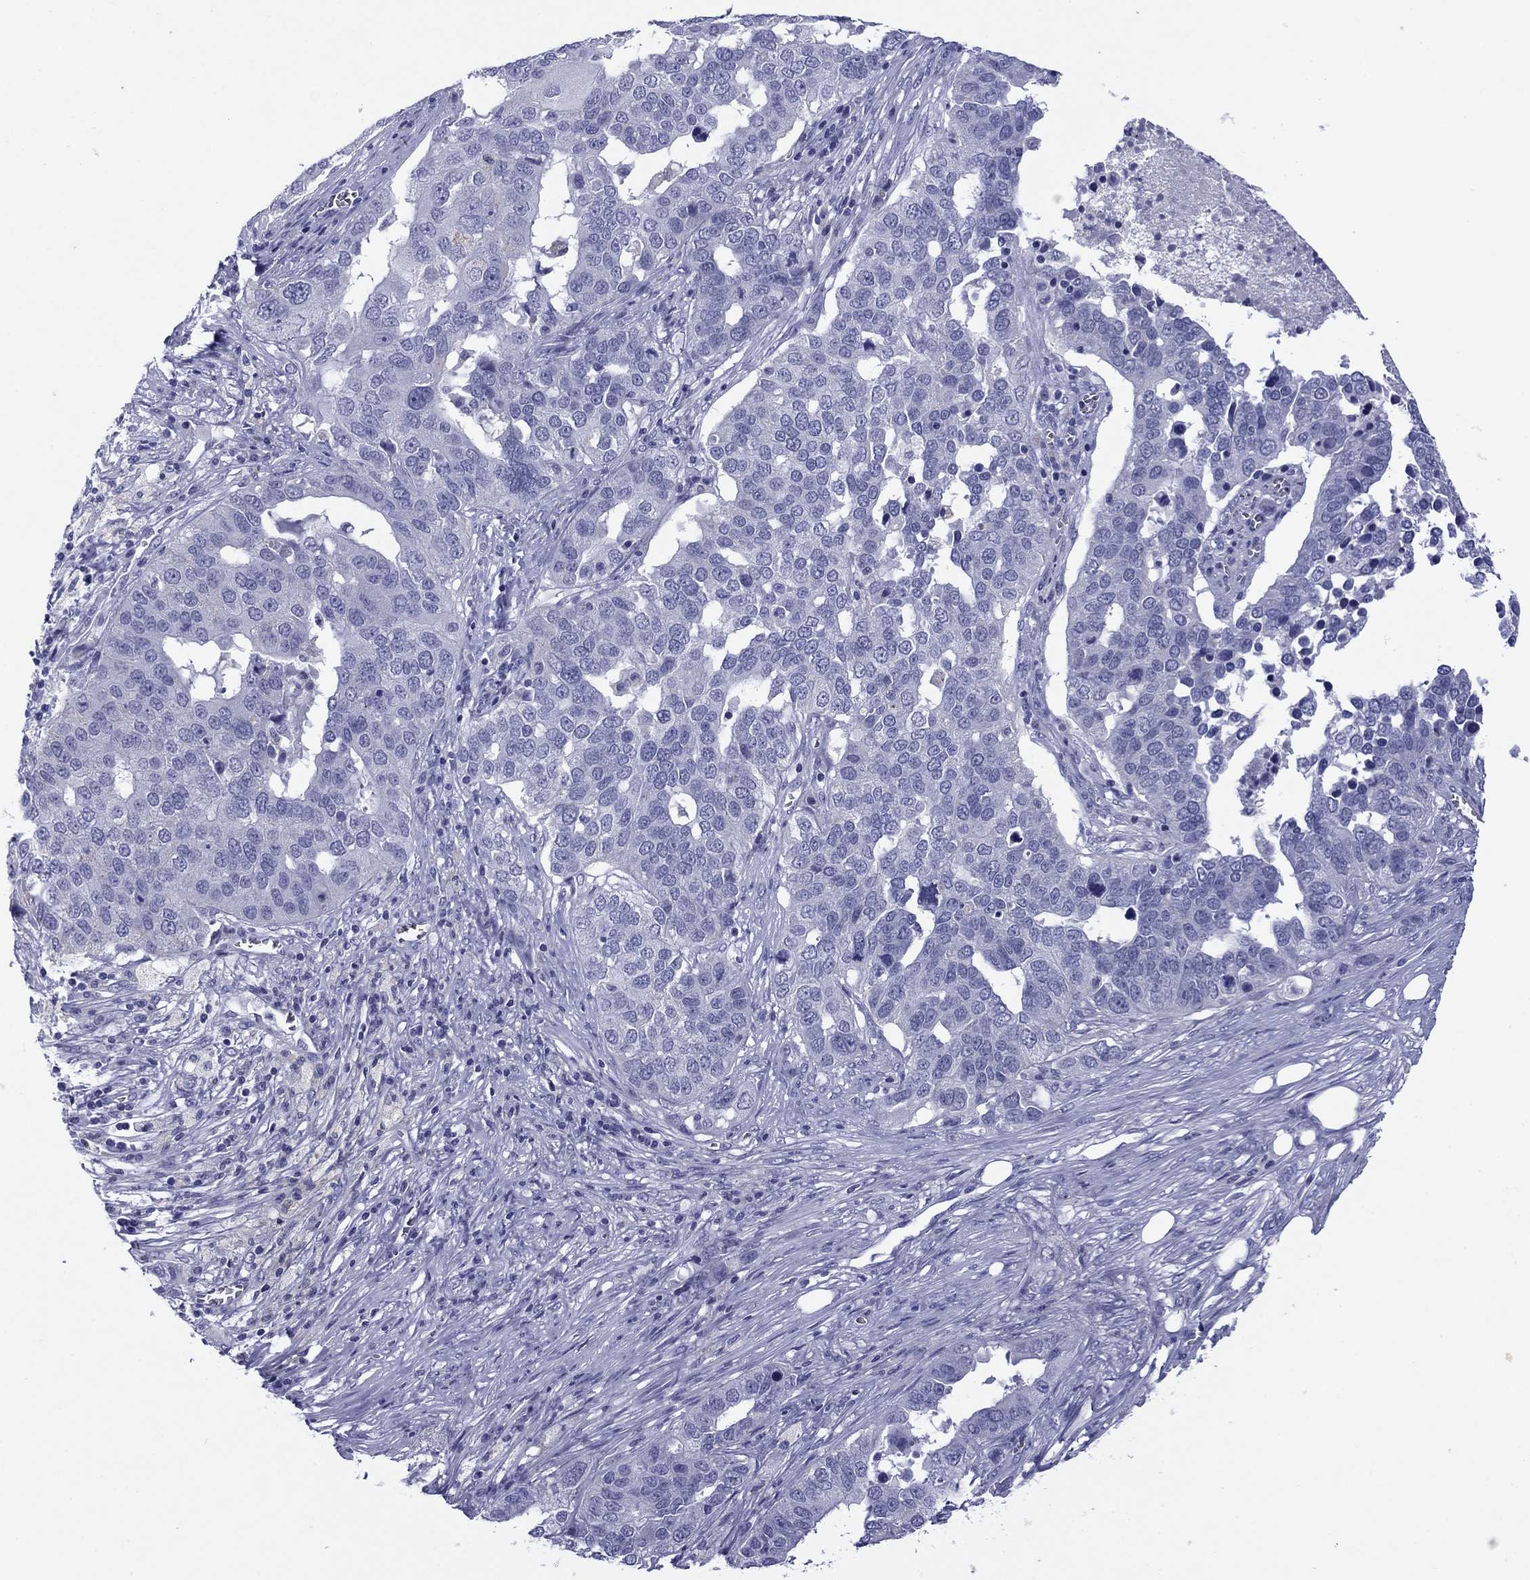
{"staining": {"intensity": "negative", "quantity": "none", "location": "none"}, "tissue": "ovarian cancer", "cell_type": "Tumor cells", "image_type": "cancer", "snomed": [{"axis": "morphology", "description": "Carcinoma, endometroid"}, {"axis": "topography", "description": "Soft tissue"}, {"axis": "topography", "description": "Ovary"}], "caption": "A high-resolution micrograph shows IHC staining of endometroid carcinoma (ovarian), which demonstrates no significant positivity in tumor cells. (Stains: DAB (3,3'-diaminobenzidine) immunohistochemistry with hematoxylin counter stain, Microscopy: brightfield microscopy at high magnification).", "gene": "TCFL5", "patient": {"sex": "female", "age": 52}}